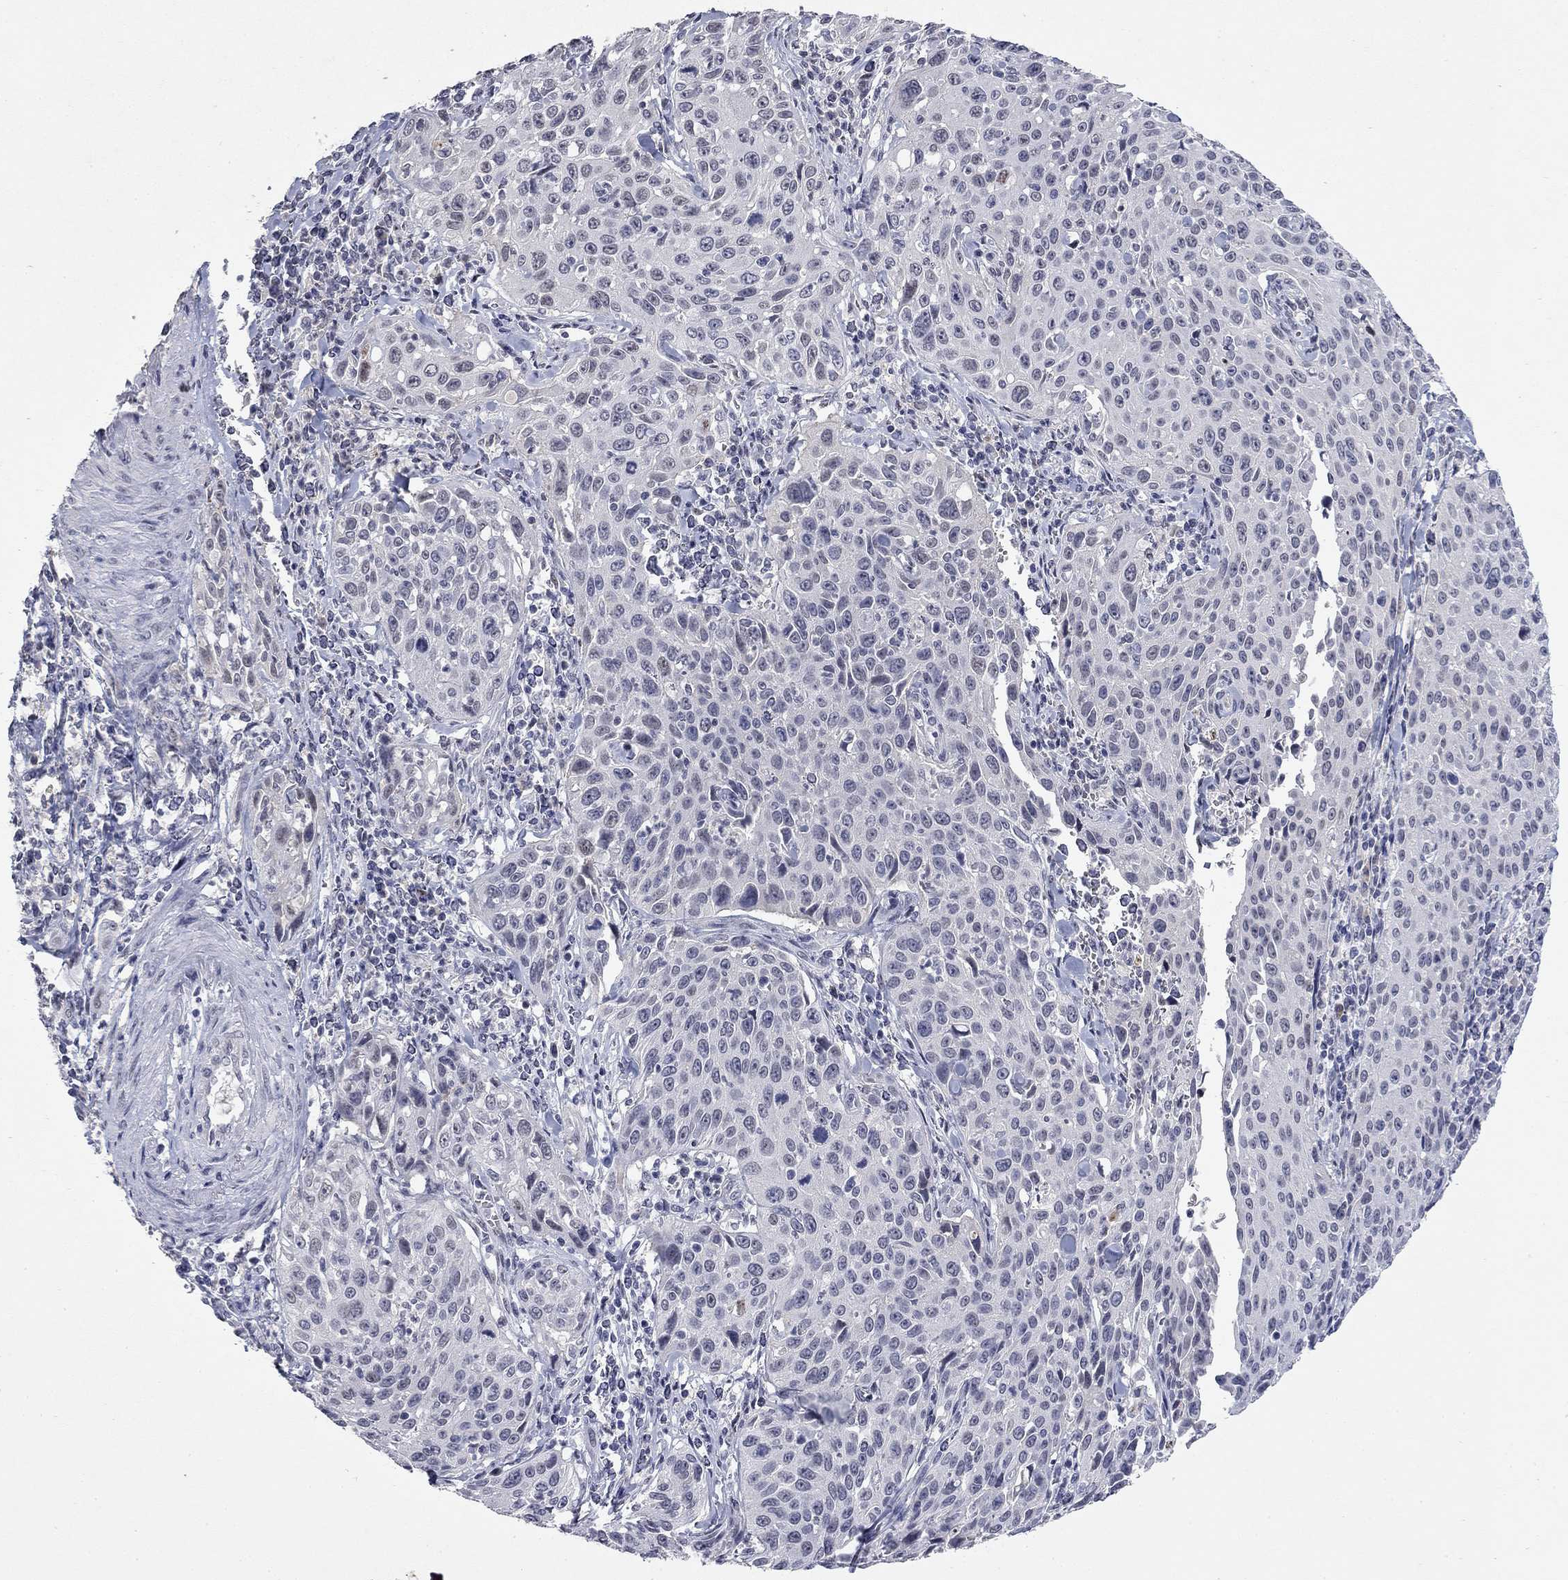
{"staining": {"intensity": "negative", "quantity": "none", "location": "none"}, "tissue": "cervical cancer", "cell_type": "Tumor cells", "image_type": "cancer", "snomed": [{"axis": "morphology", "description": "Squamous cell carcinoma, NOS"}, {"axis": "topography", "description": "Cervix"}], "caption": "DAB (3,3'-diaminobenzidine) immunohistochemical staining of squamous cell carcinoma (cervical) exhibits no significant expression in tumor cells.", "gene": "SLC51A", "patient": {"sex": "female", "age": 26}}